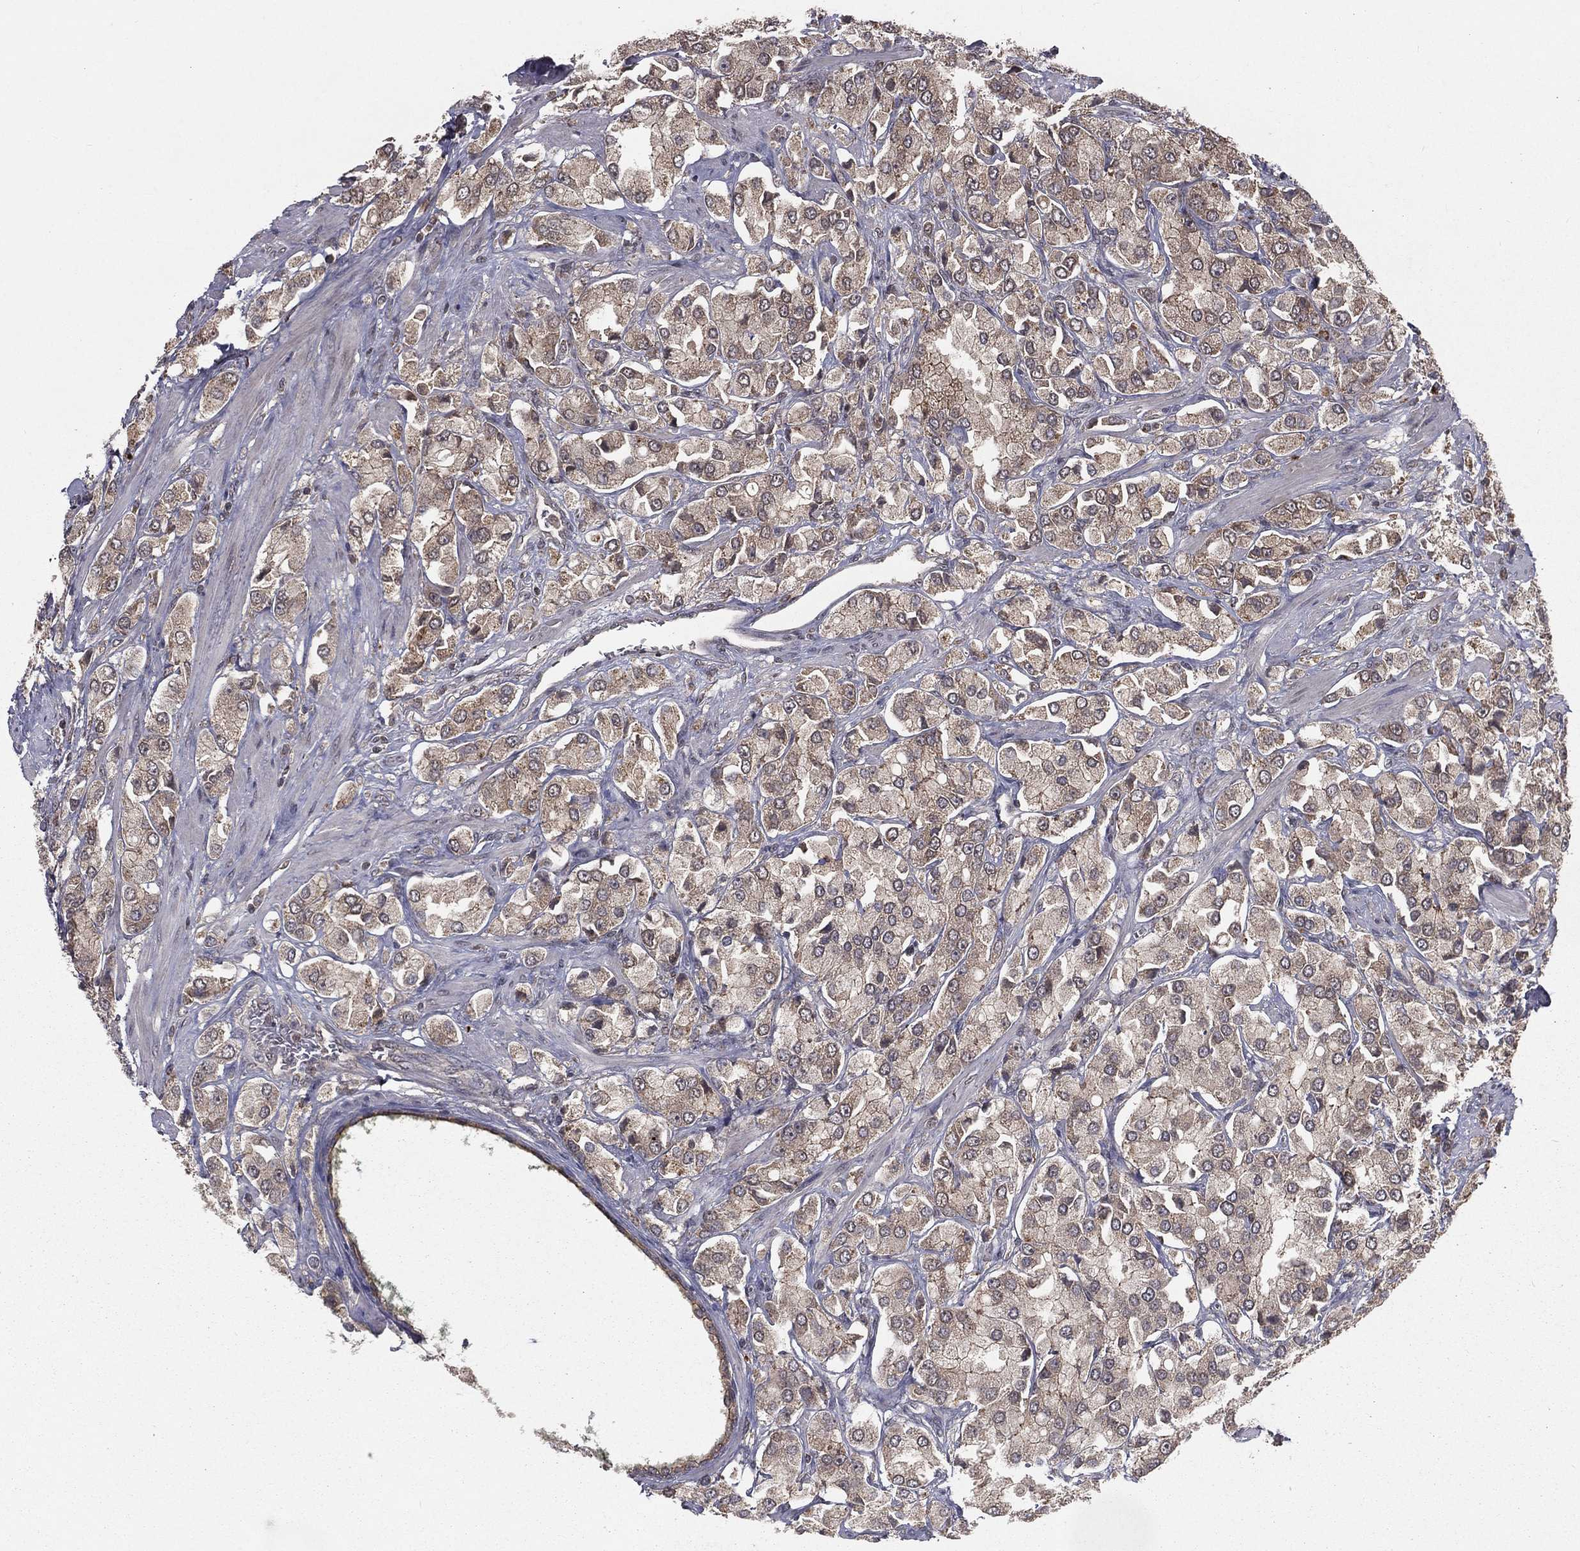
{"staining": {"intensity": "weak", "quantity": "25%-75%", "location": "cytoplasmic/membranous"}, "tissue": "prostate cancer", "cell_type": "Tumor cells", "image_type": "cancer", "snomed": [{"axis": "morphology", "description": "Adenocarcinoma, NOS"}, {"axis": "topography", "description": "Prostate and seminal vesicle, NOS"}, {"axis": "topography", "description": "Prostate"}], "caption": "Immunohistochemistry histopathology image of neoplastic tissue: prostate adenocarcinoma stained using IHC exhibits low levels of weak protein expression localized specifically in the cytoplasmic/membranous of tumor cells, appearing as a cytoplasmic/membranous brown color.", "gene": "ZDHHC15", "patient": {"sex": "male", "age": 64}}